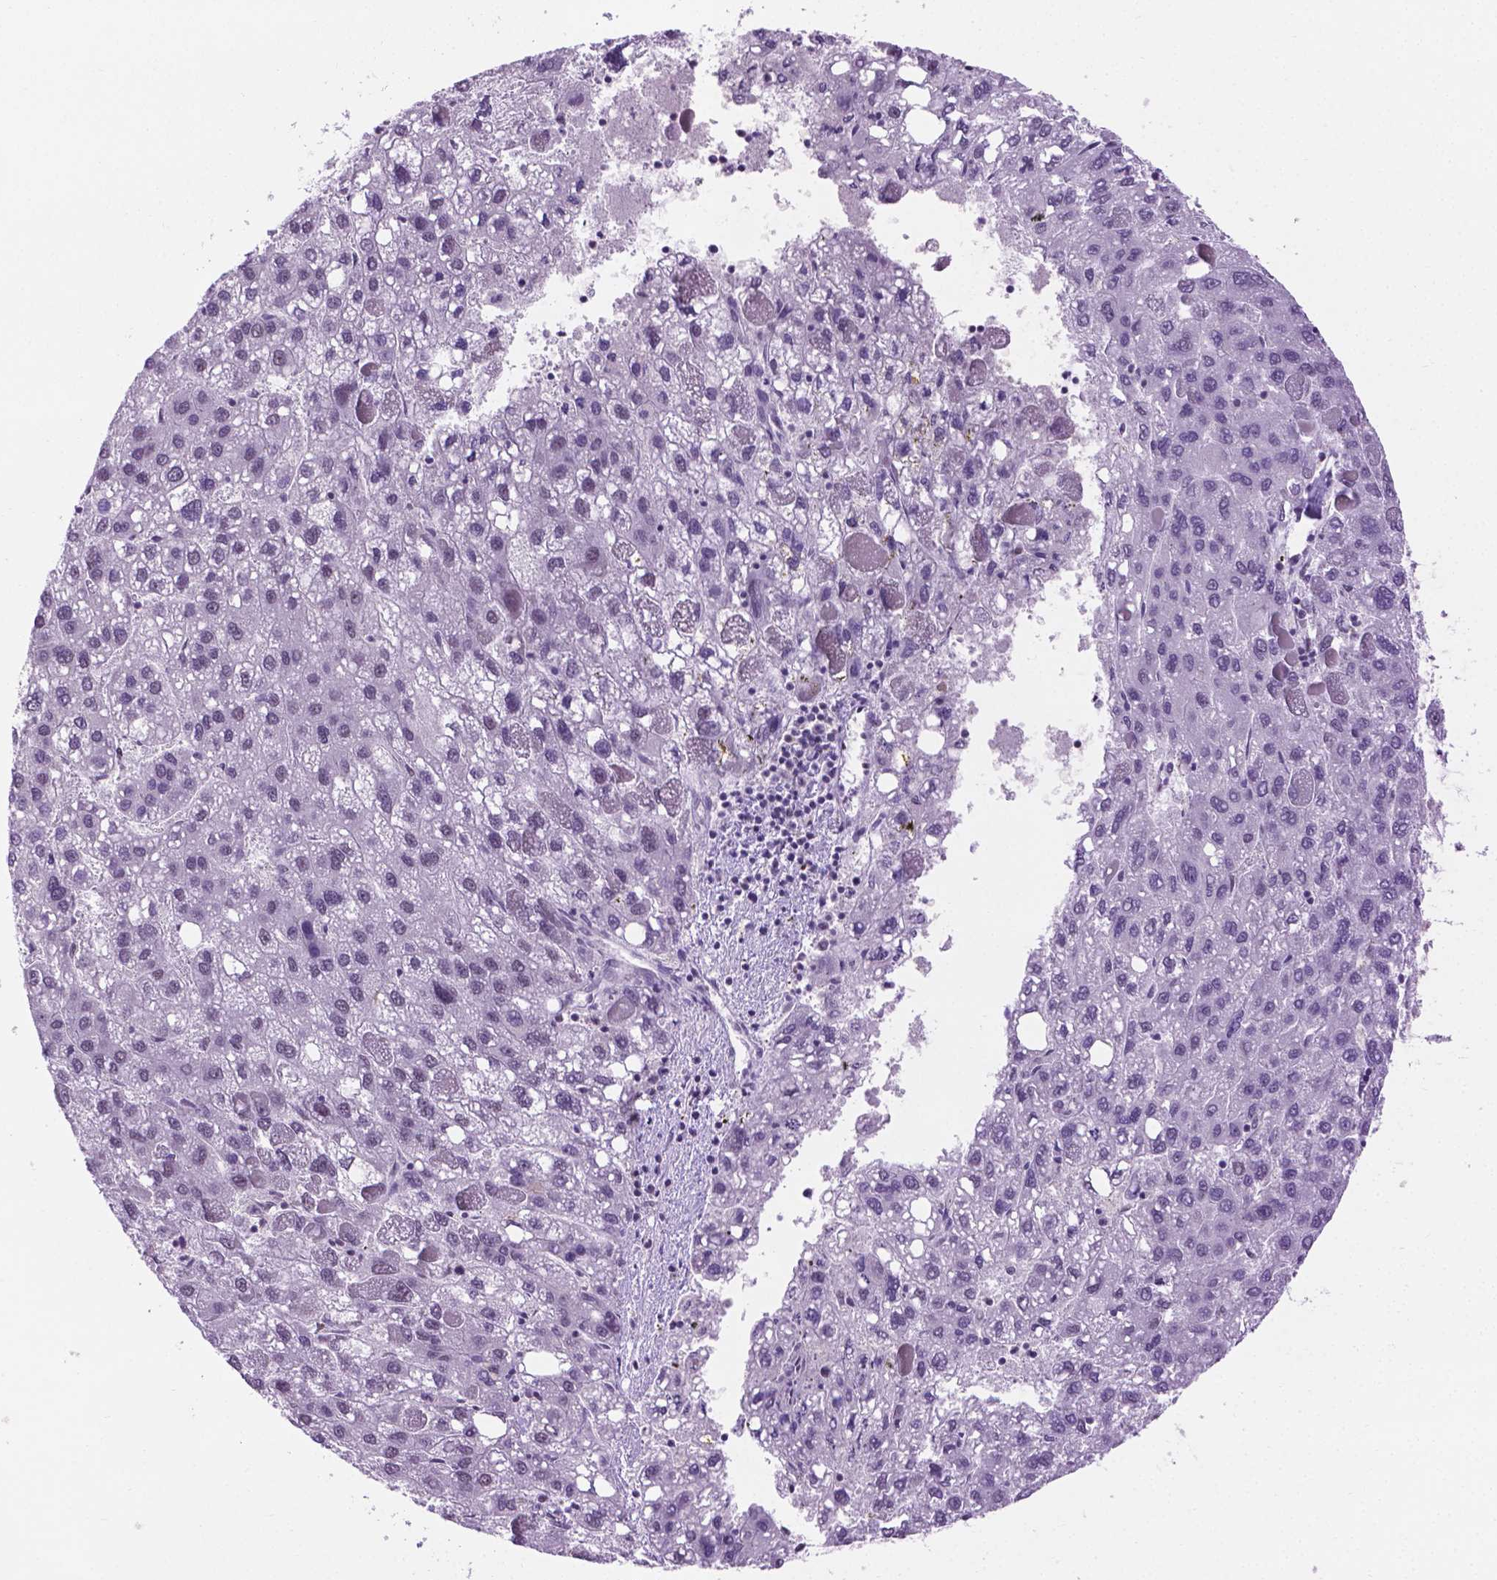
{"staining": {"intensity": "negative", "quantity": "none", "location": "none"}, "tissue": "liver cancer", "cell_type": "Tumor cells", "image_type": "cancer", "snomed": [{"axis": "morphology", "description": "Carcinoma, Hepatocellular, NOS"}, {"axis": "topography", "description": "Liver"}], "caption": "Immunohistochemistry photomicrograph of neoplastic tissue: human liver hepatocellular carcinoma stained with DAB (3,3'-diaminobenzidine) displays no significant protein staining in tumor cells.", "gene": "ABI2", "patient": {"sex": "female", "age": 82}}